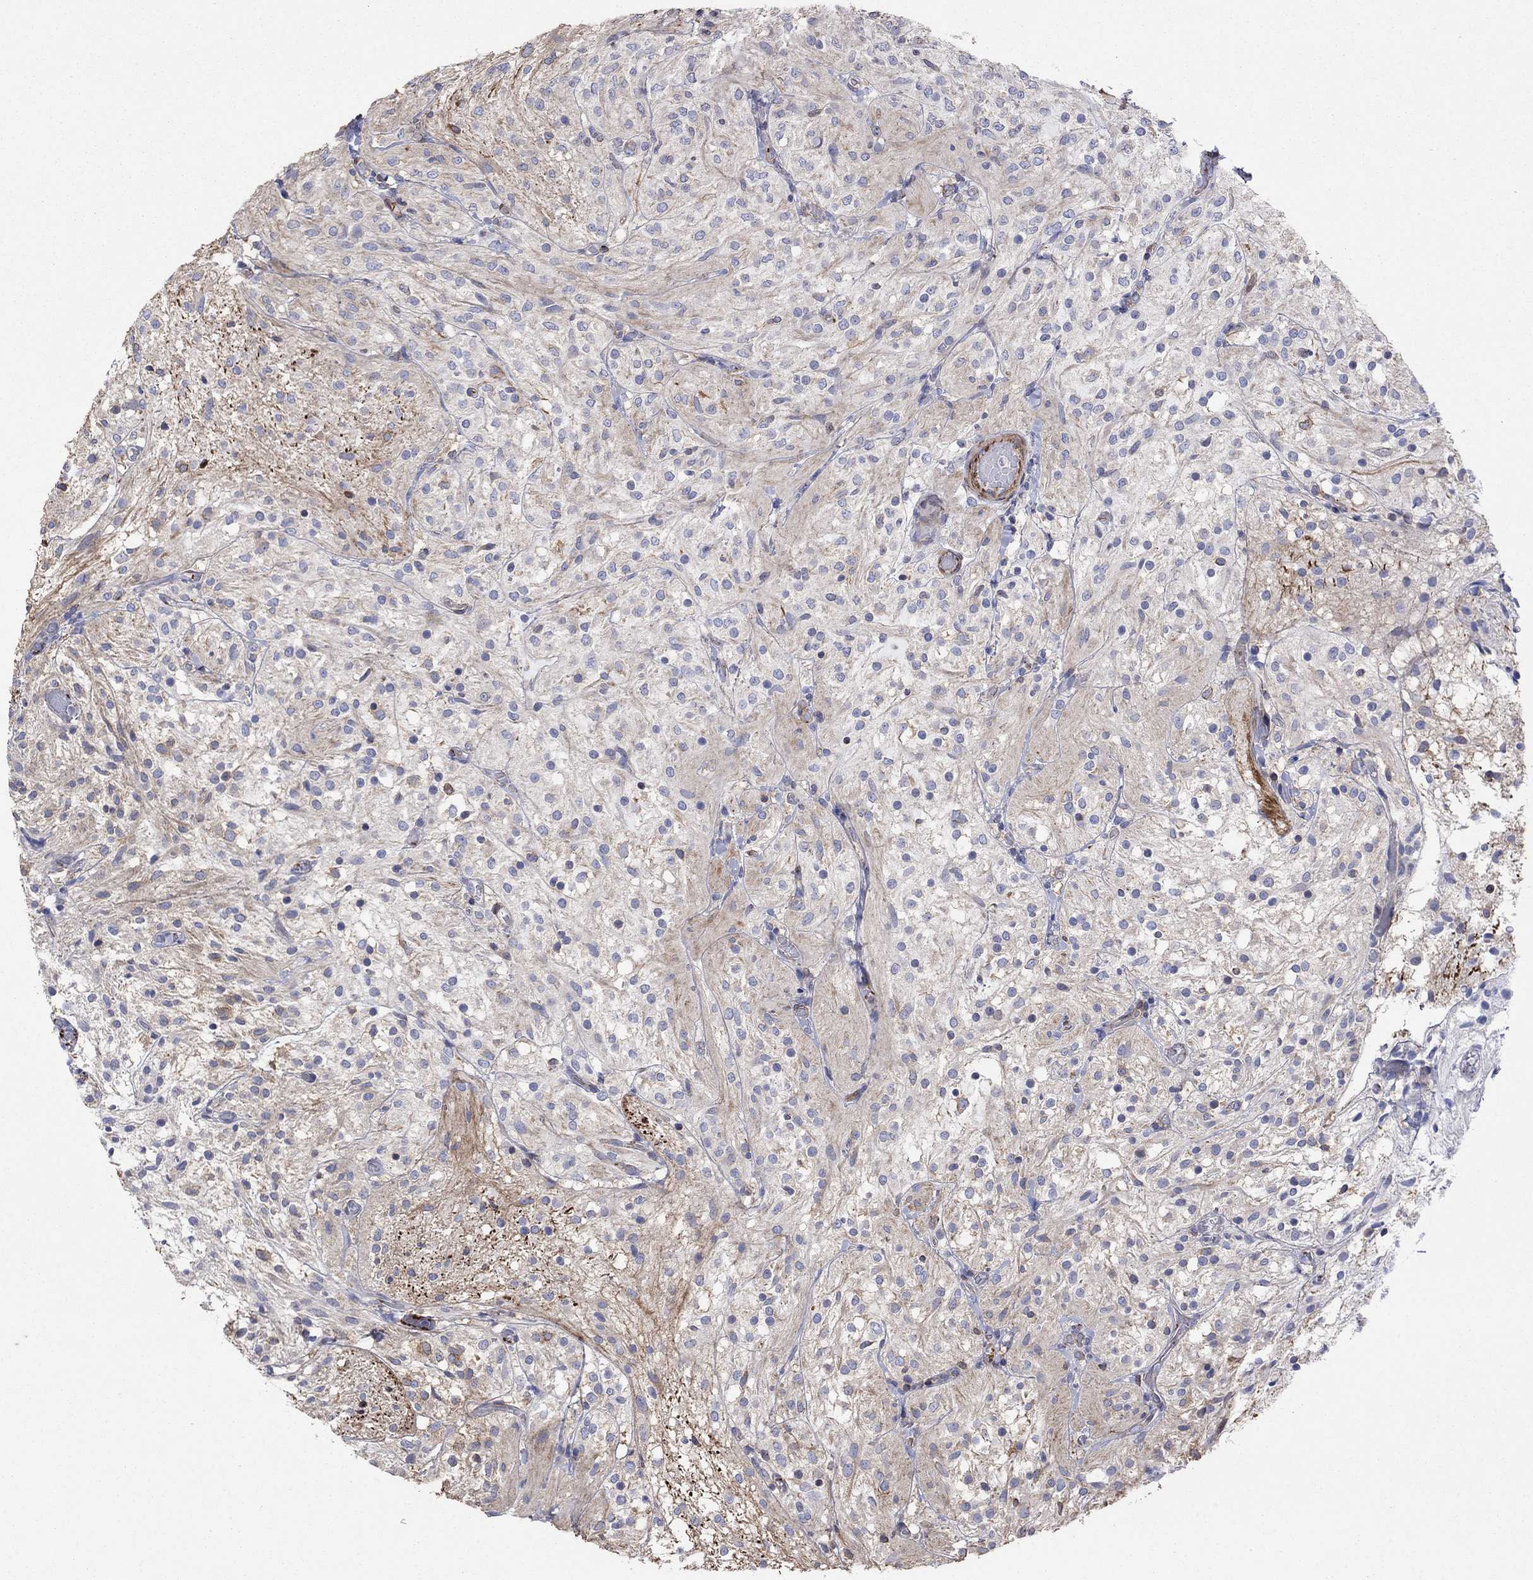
{"staining": {"intensity": "negative", "quantity": "none", "location": "none"}, "tissue": "glioma", "cell_type": "Tumor cells", "image_type": "cancer", "snomed": [{"axis": "morphology", "description": "Glioma, malignant, Low grade"}, {"axis": "topography", "description": "Brain"}], "caption": "Tumor cells are negative for brown protein staining in glioma. (DAB IHC with hematoxylin counter stain).", "gene": "TPRN", "patient": {"sex": "male", "age": 3}}